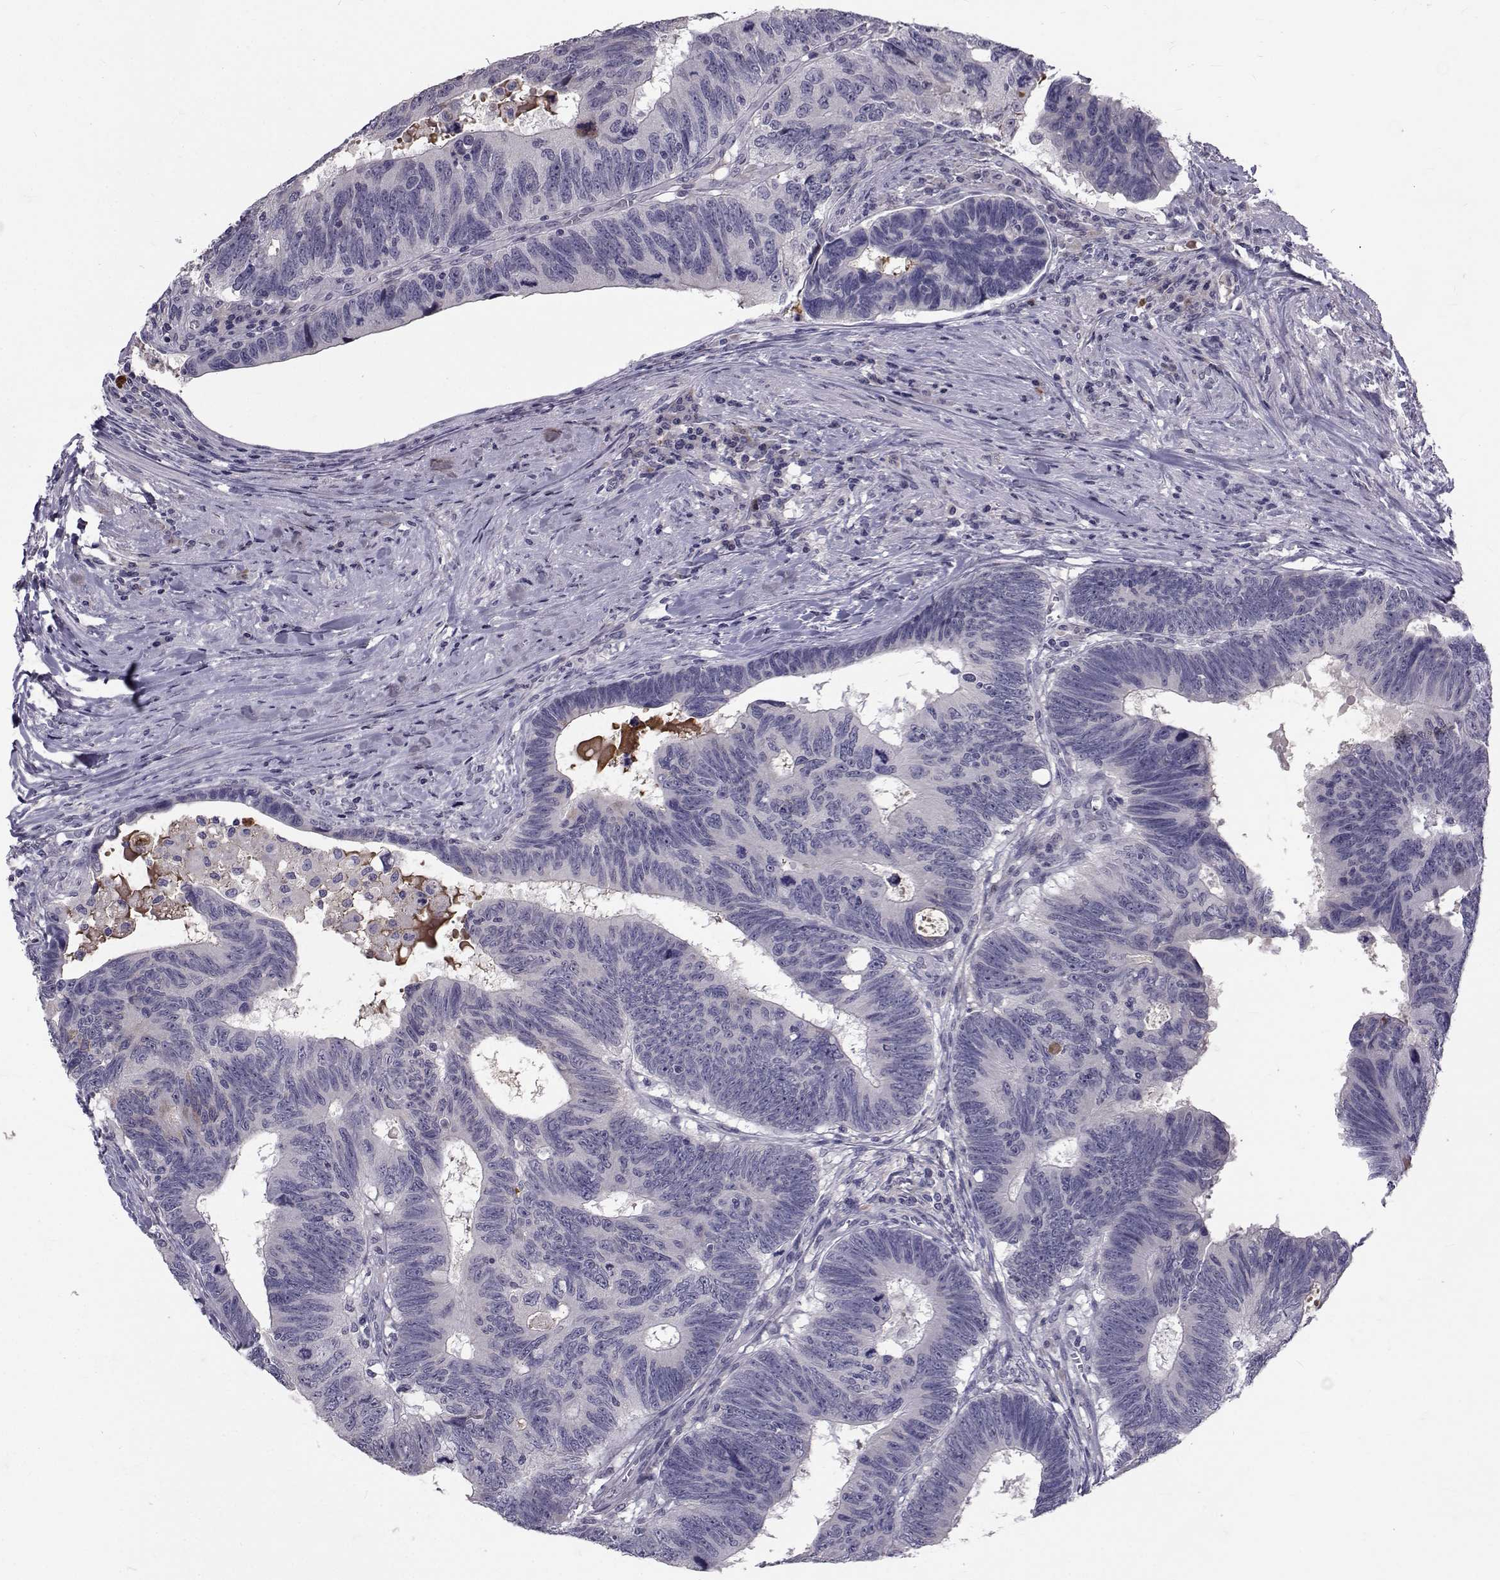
{"staining": {"intensity": "negative", "quantity": "none", "location": "none"}, "tissue": "colorectal cancer", "cell_type": "Tumor cells", "image_type": "cancer", "snomed": [{"axis": "morphology", "description": "Adenocarcinoma, NOS"}, {"axis": "topography", "description": "Colon"}], "caption": "Tumor cells show no significant expression in adenocarcinoma (colorectal).", "gene": "TNFRSF11B", "patient": {"sex": "female", "age": 77}}